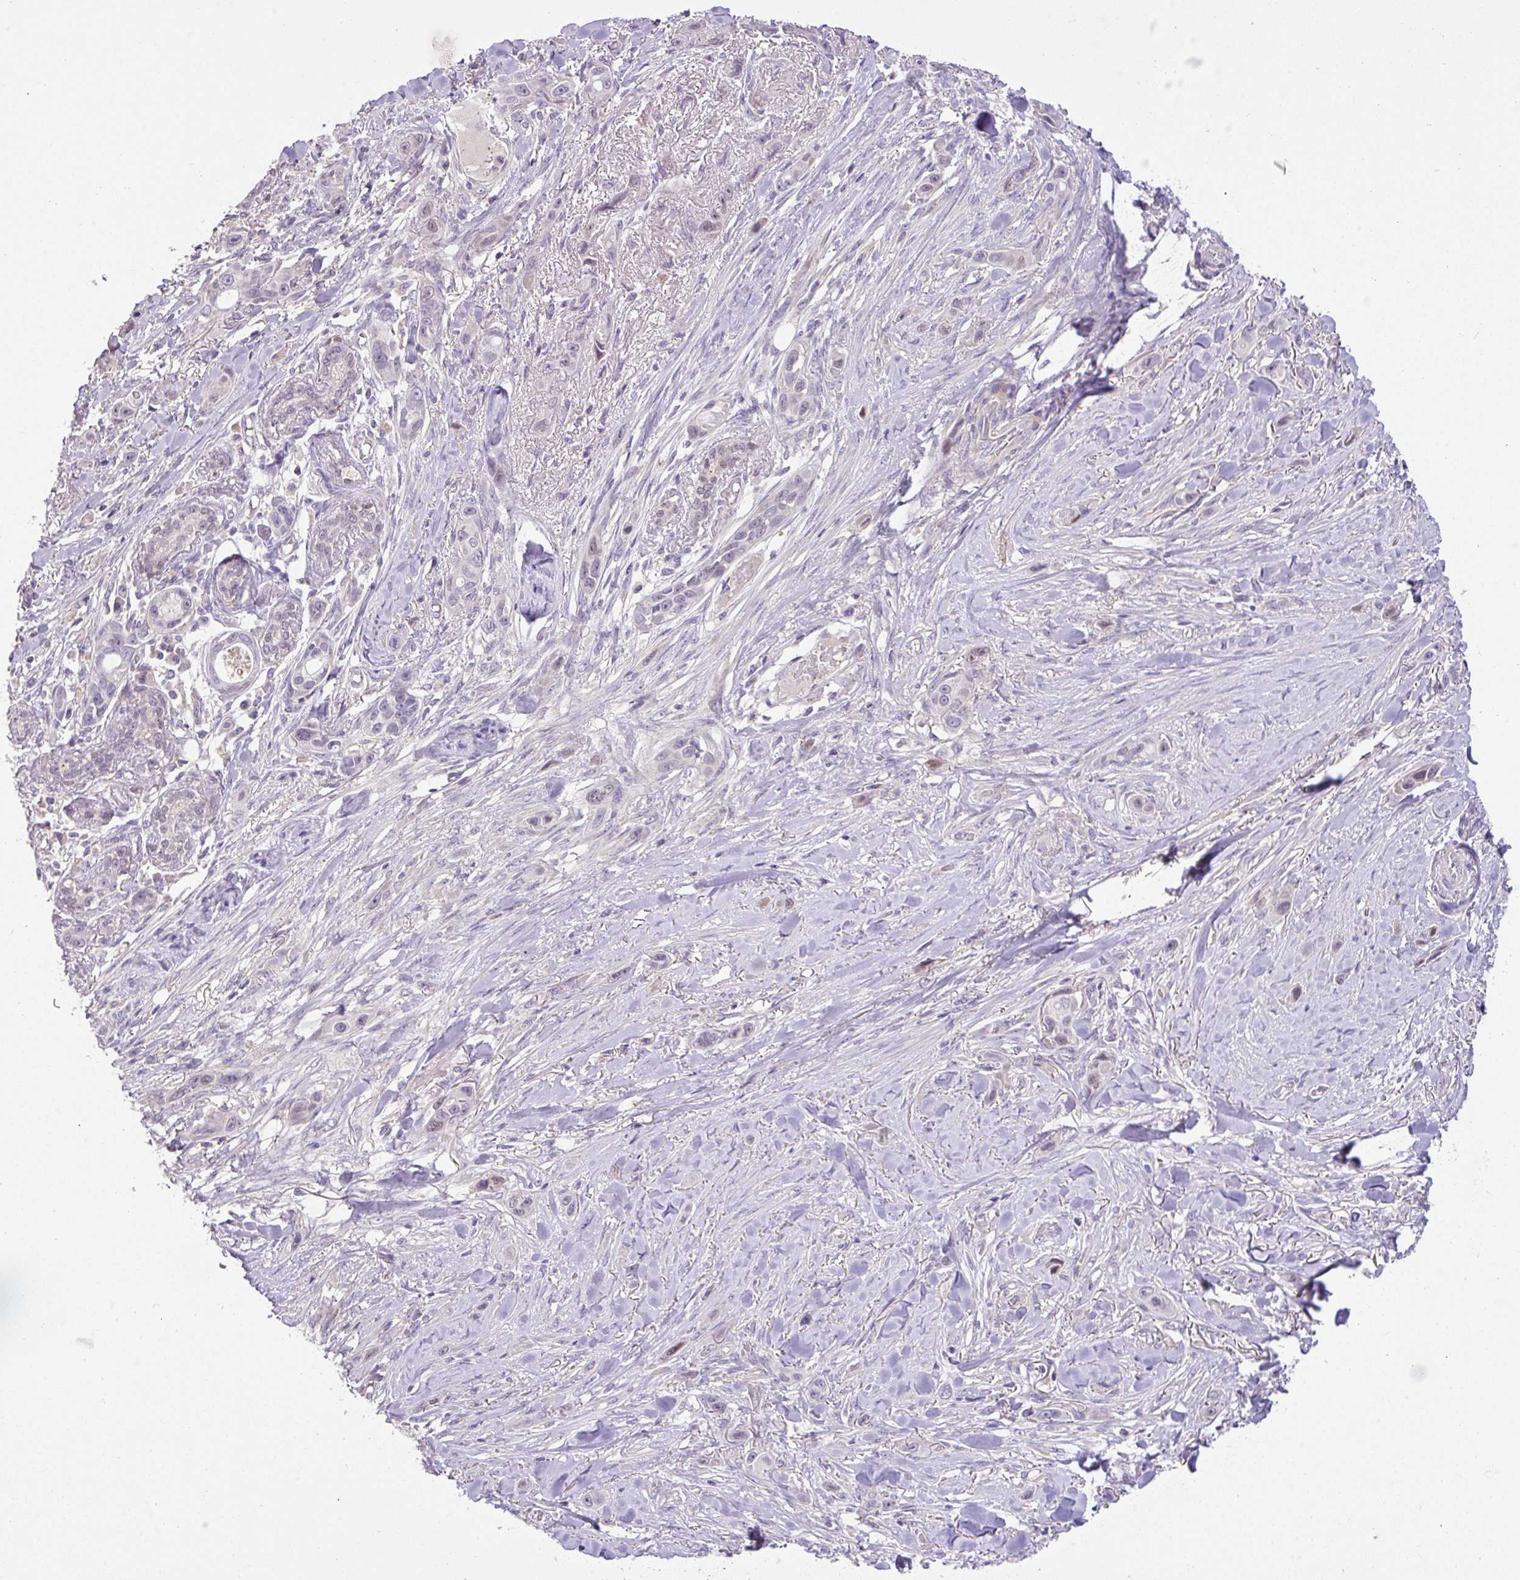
{"staining": {"intensity": "negative", "quantity": "none", "location": "none"}, "tissue": "skin cancer", "cell_type": "Tumor cells", "image_type": "cancer", "snomed": [{"axis": "morphology", "description": "Squamous cell carcinoma, NOS"}, {"axis": "topography", "description": "Skin"}], "caption": "Histopathology image shows no protein positivity in tumor cells of skin squamous cell carcinoma tissue.", "gene": "HOXC13", "patient": {"sex": "female", "age": 69}}